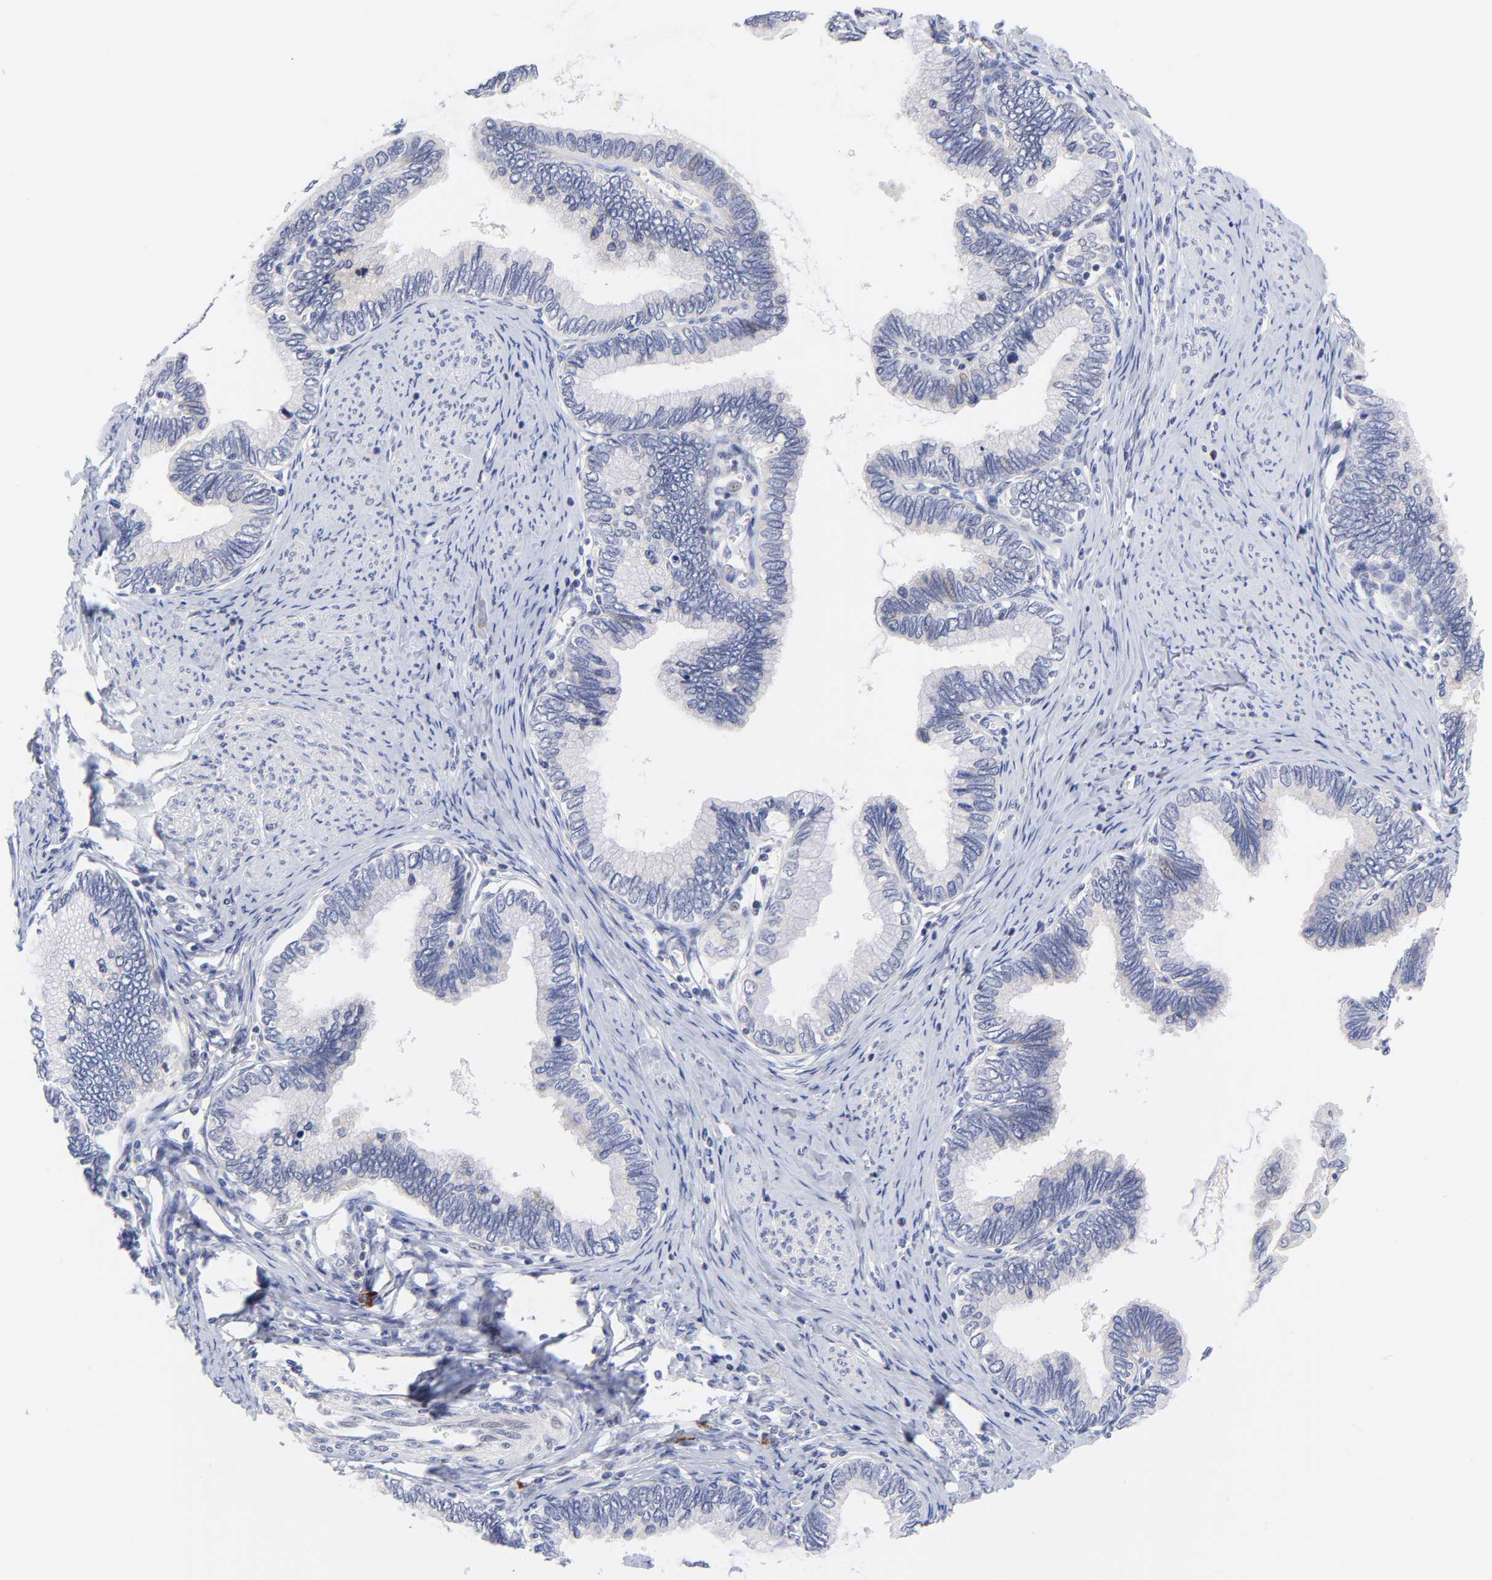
{"staining": {"intensity": "negative", "quantity": "none", "location": "none"}, "tissue": "cervical cancer", "cell_type": "Tumor cells", "image_type": "cancer", "snomed": [{"axis": "morphology", "description": "Adenocarcinoma, NOS"}, {"axis": "topography", "description": "Cervix"}], "caption": "This is an immunohistochemistry (IHC) photomicrograph of human cervical cancer (adenocarcinoma). There is no expression in tumor cells.", "gene": "AFF2", "patient": {"sex": "female", "age": 49}}